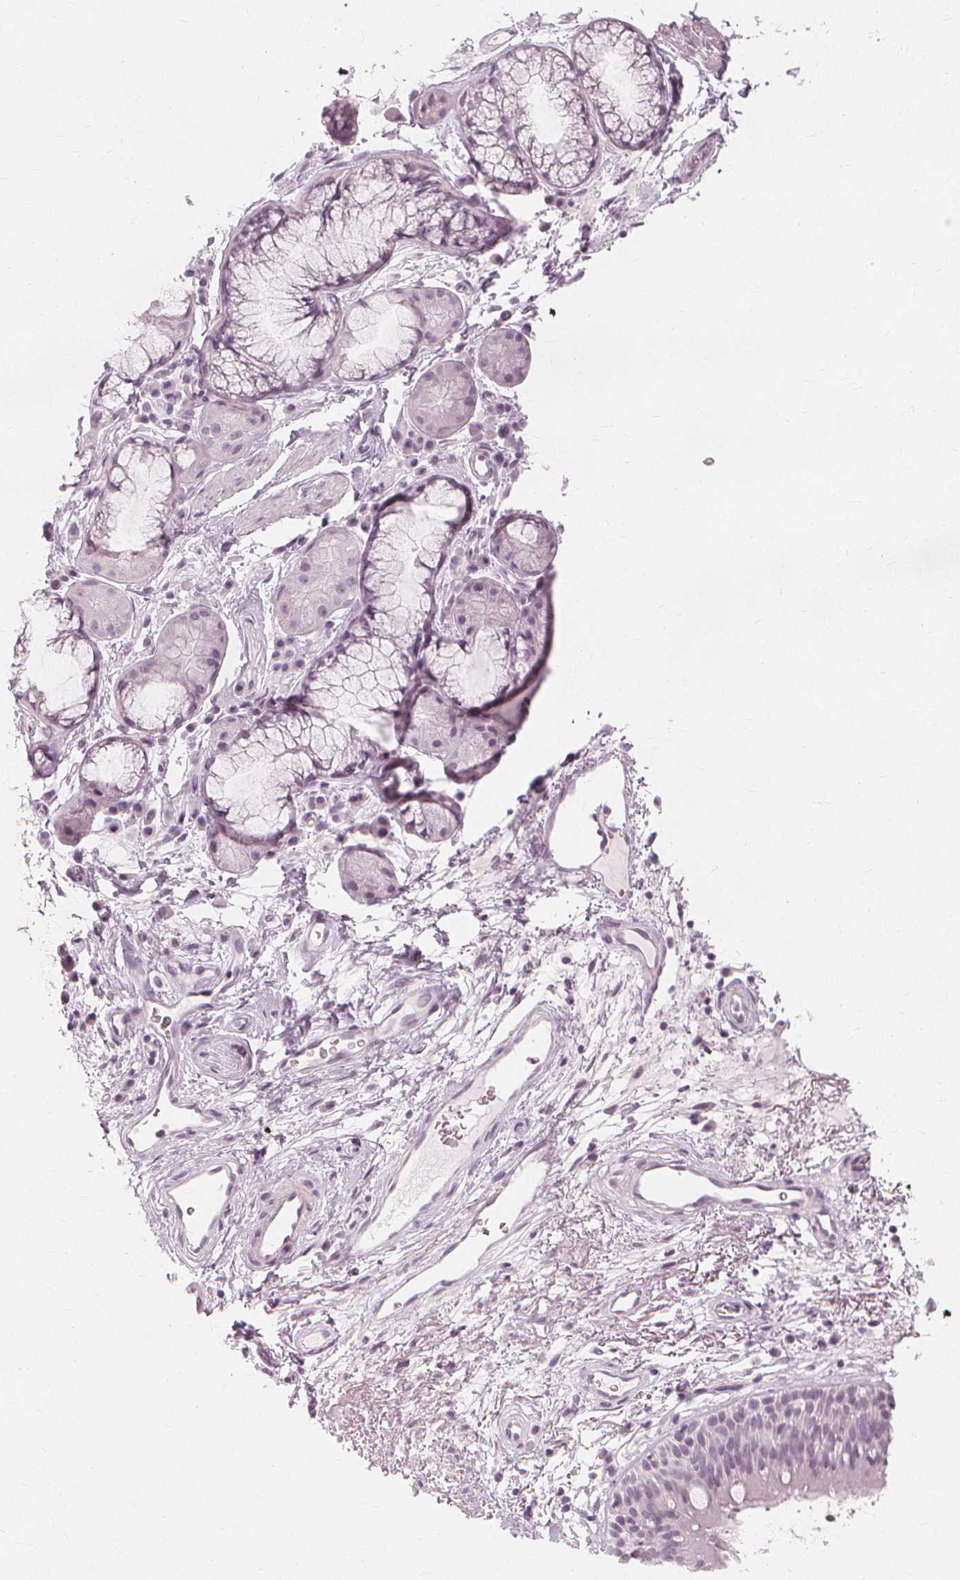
{"staining": {"intensity": "negative", "quantity": "none", "location": "none"}, "tissue": "bronchus", "cell_type": "Respiratory epithelial cells", "image_type": "normal", "snomed": [{"axis": "morphology", "description": "Normal tissue, NOS"}, {"axis": "topography", "description": "Cartilage tissue"}, {"axis": "topography", "description": "Bronchus"}], "caption": "DAB (3,3'-diaminobenzidine) immunohistochemical staining of normal bronchus shows no significant expression in respiratory epithelial cells.", "gene": "NXPE1", "patient": {"sex": "male", "age": 58}}